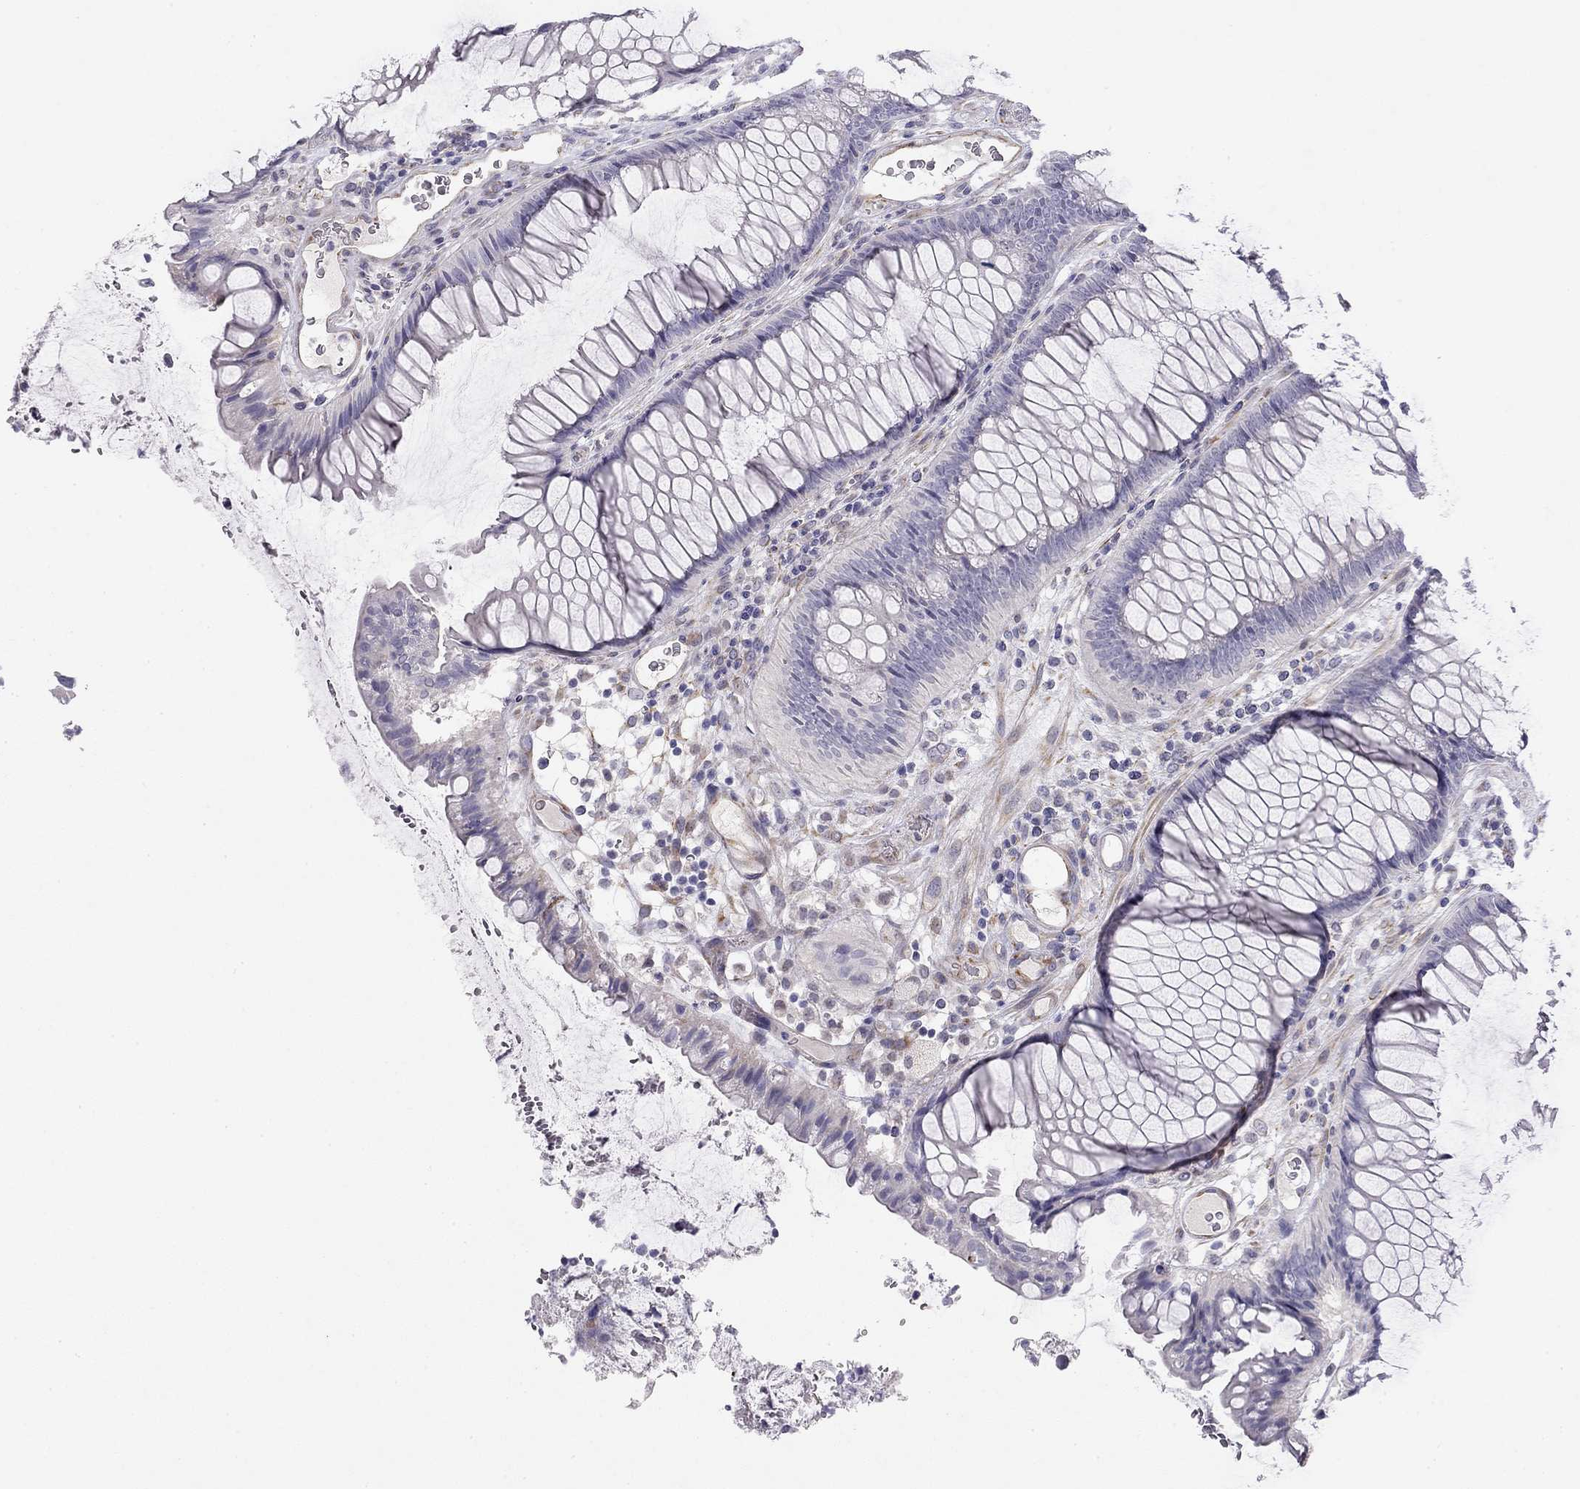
{"staining": {"intensity": "negative", "quantity": "none", "location": "none"}, "tissue": "colorectal cancer", "cell_type": "Tumor cells", "image_type": "cancer", "snomed": [{"axis": "morphology", "description": "Adenocarcinoma, NOS"}, {"axis": "topography", "description": "Colon"}], "caption": "IHC of human colorectal adenocarcinoma exhibits no expression in tumor cells.", "gene": "RTL1", "patient": {"sex": "female", "age": 67}}